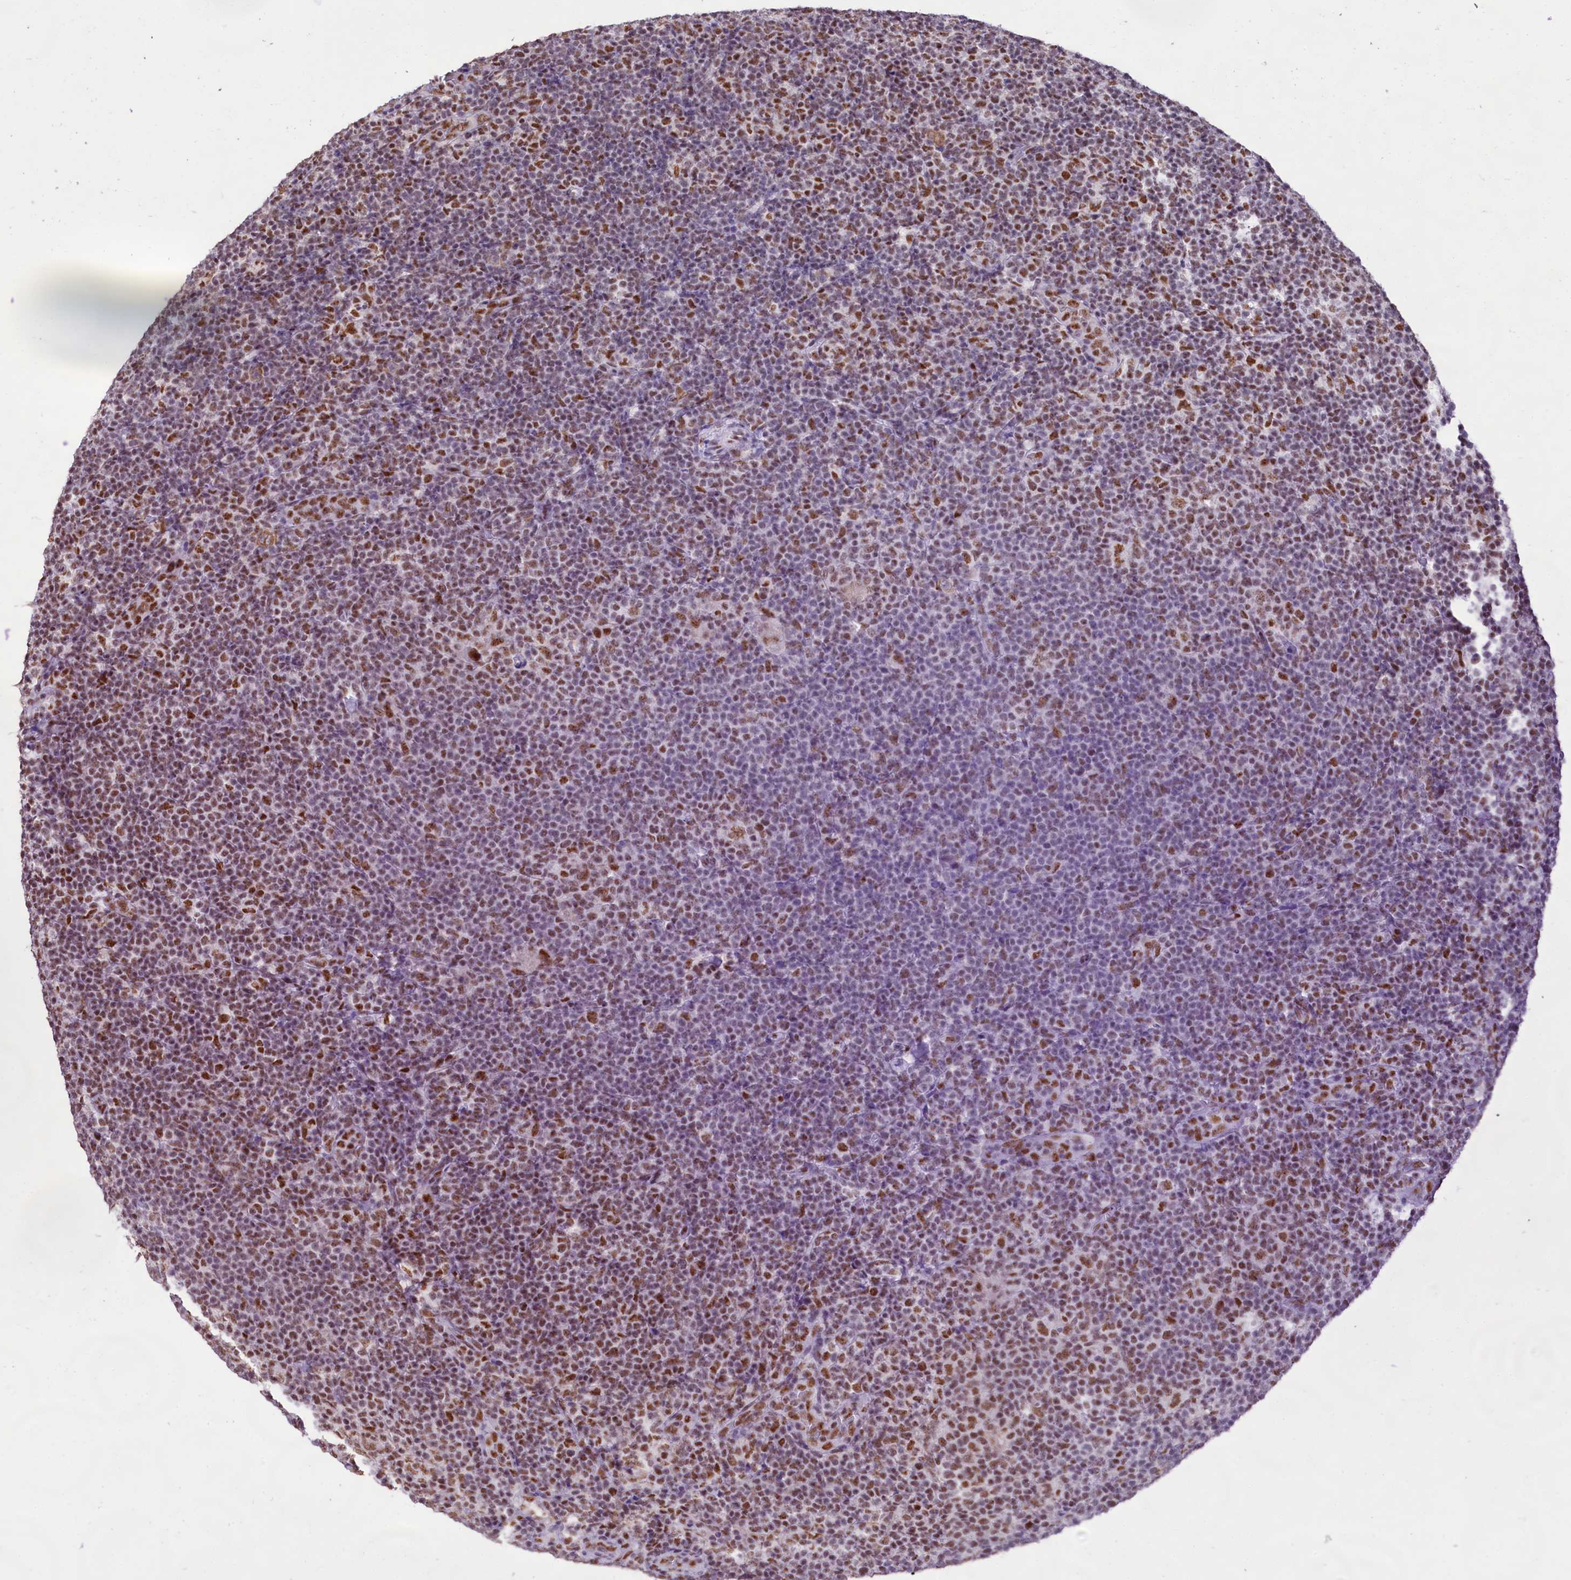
{"staining": {"intensity": "moderate", "quantity": ">75%", "location": "nuclear"}, "tissue": "lymphoma", "cell_type": "Tumor cells", "image_type": "cancer", "snomed": [{"axis": "morphology", "description": "Hodgkin's disease, NOS"}, {"axis": "topography", "description": "Lymph node"}], "caption": "Moderate nuclear positivity for a protein is present in approximately >75% of tumor cells of lymphoma using IHC.", "gene": "HIRA", "patient": {"sex": "female", "age": 57}}